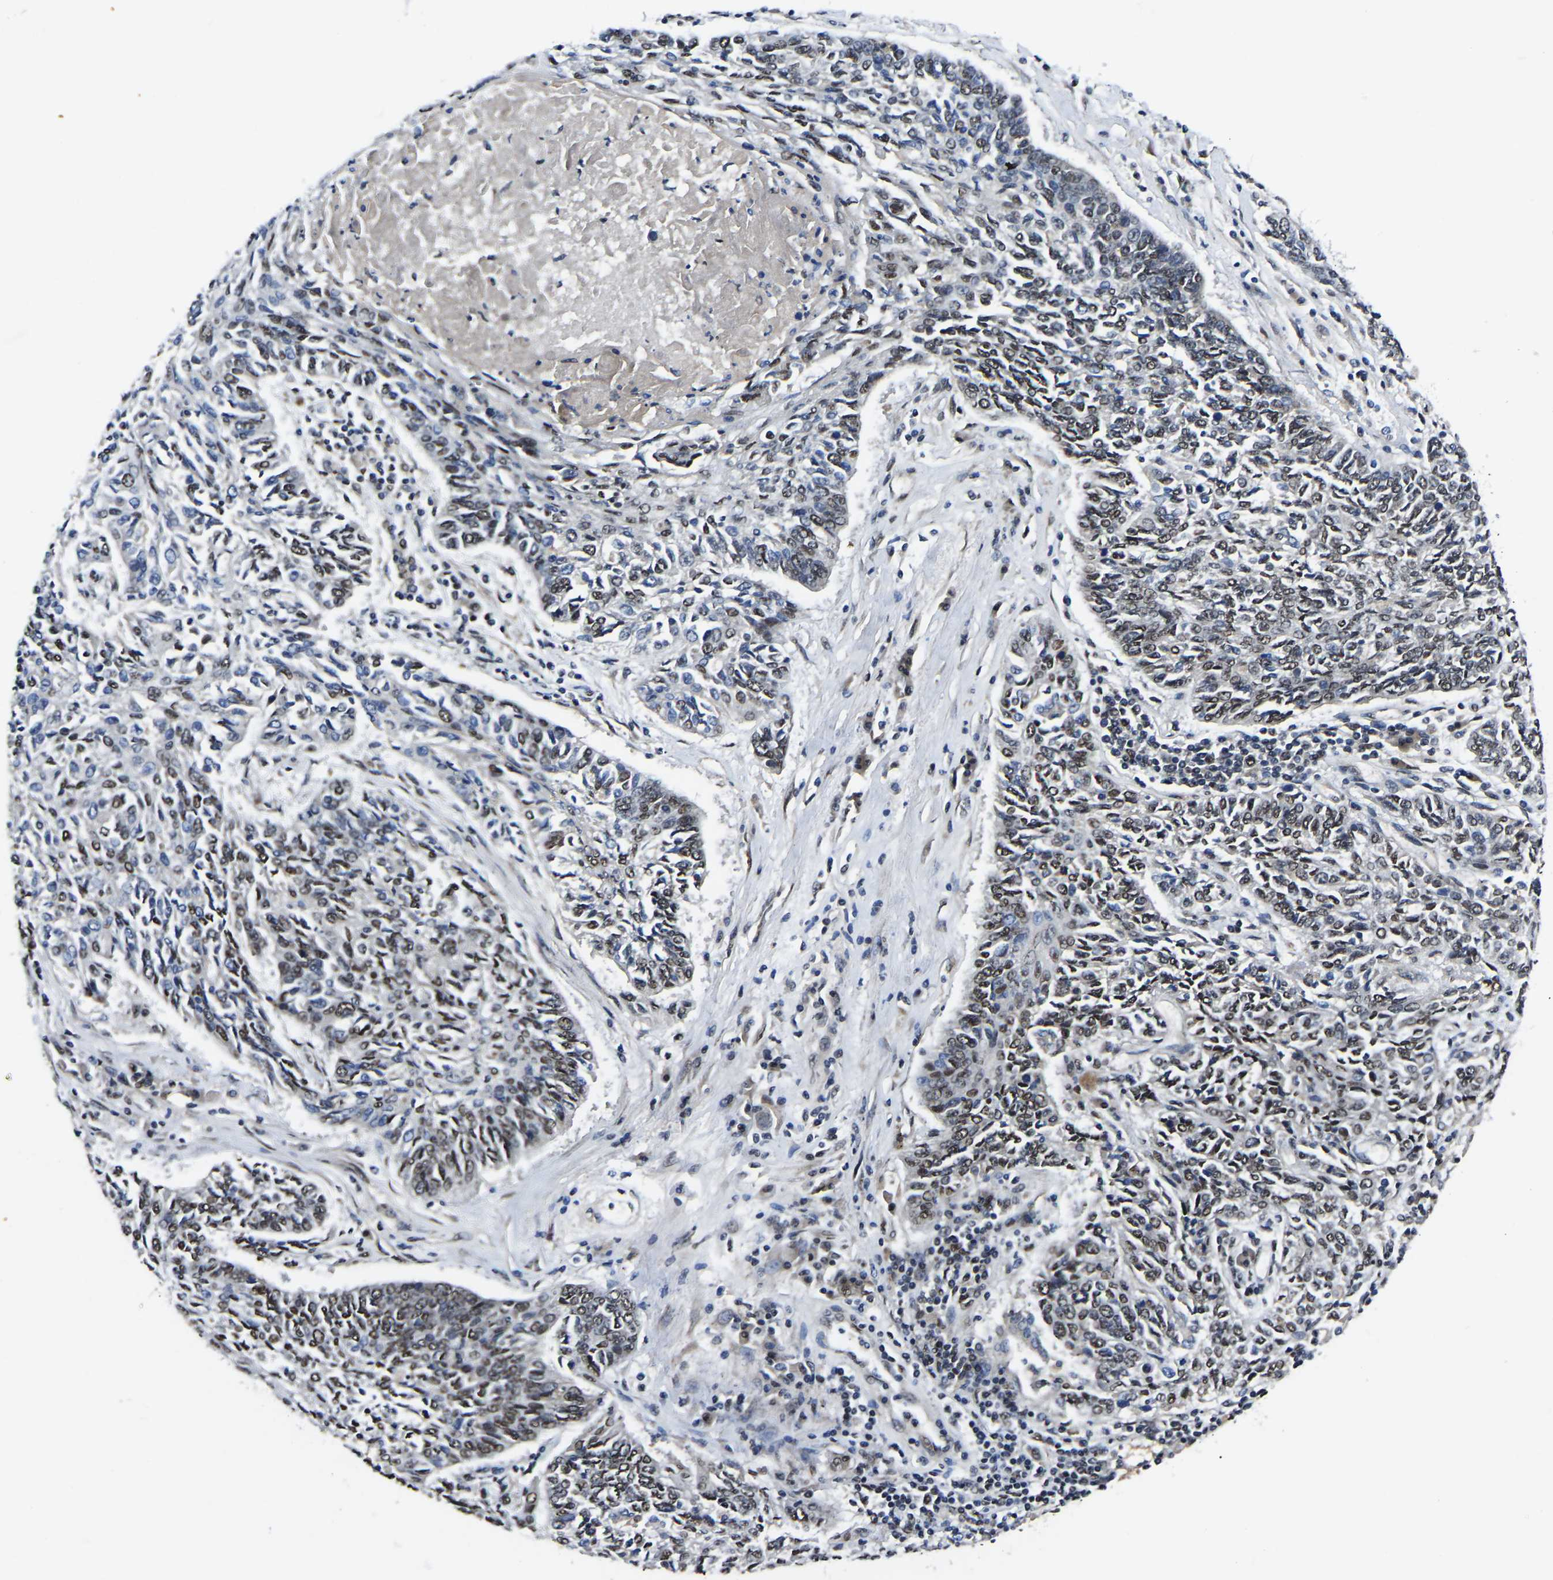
{"staining": {"intensity": "moderate", "quantity": "25%-75%", "location": "nuclear"}, "tissue": "lung cancer", "cell_type": "Tumor cells", "image_type": "cancer", "snomed": [{"axis": "morphology", "description": "Normal tissue, NOS"}, {"axis": "morphology", "description": "Squamous cell carcinoma, NOS"}, {"axis": "topography", "description": "Cartilage tissue"}, {"axis": "topography", "description": "Bronchus"}, {"axis": "topography", "description": "Lung"}], "caption": "There is medium levels of moderate nuclear staining in tumor cells of lung squamous cell carcinoma, as demonstrated by immunohistochemical staining (brown color).", "gene": "TRIM35", "patient": {"sex": "female", "age": 49}}